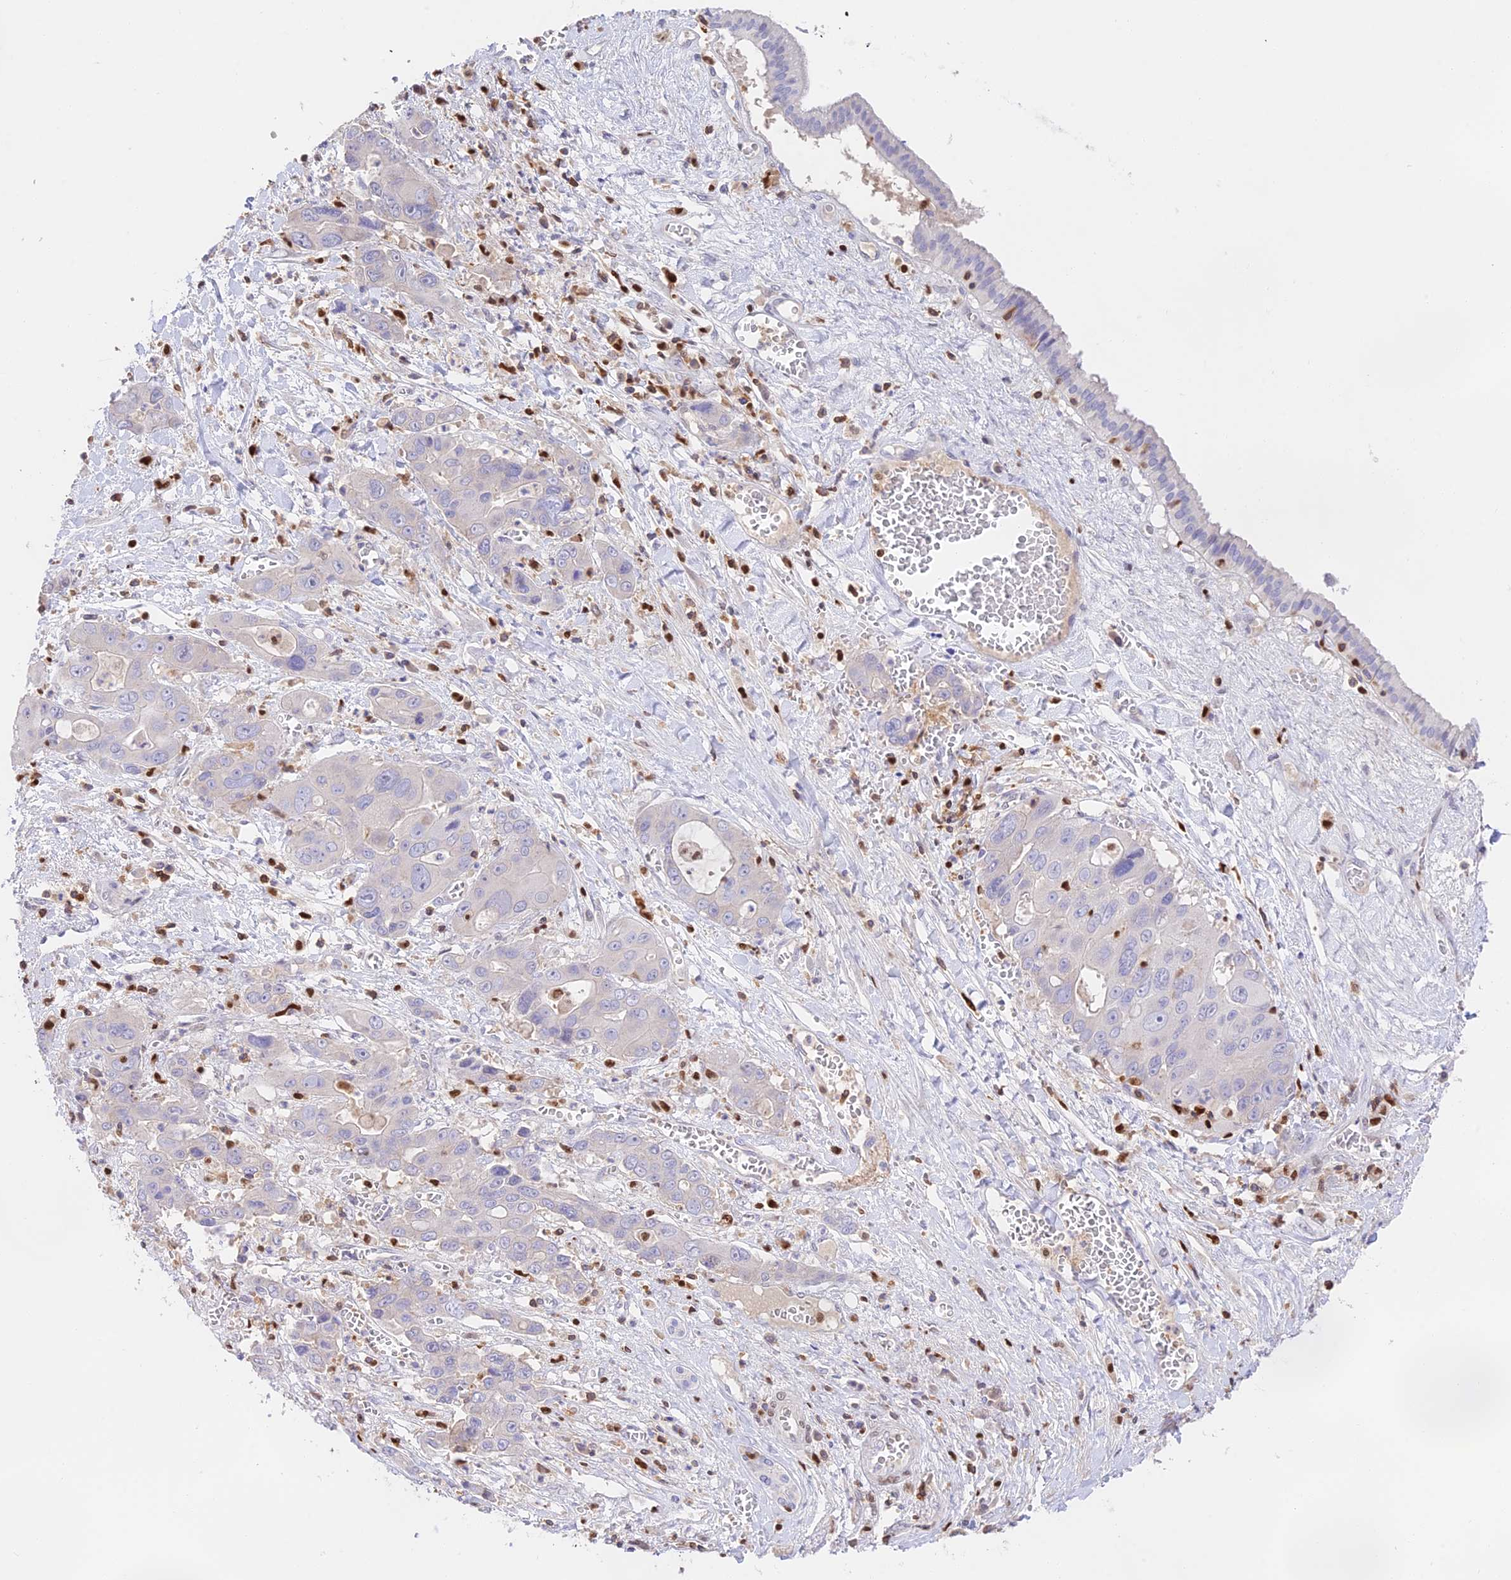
{"staining": {"intensity": "negative", "quantity": "none", "location": "none"}, "tissue": "liver cancer", "cell_type": "Tumor cells", "image_type": "cancer", "snomed": [{"axis": "morphology", "description": "Cholangiocarcinoma"}, {"axis": "topography", "description": "Liver"}], "caption": "IHC histopathology image of cholangiocarcinoma (liver) stained for a protein (brown), which demonstrates no expression in tumor cells. (DAB (3,3'-diaminobenzidine) immunohistochemistry (IHC) with hematoxylin counter stain).", "gene": "DENND1C", "patient": {"sex": "male", "age": 67}}